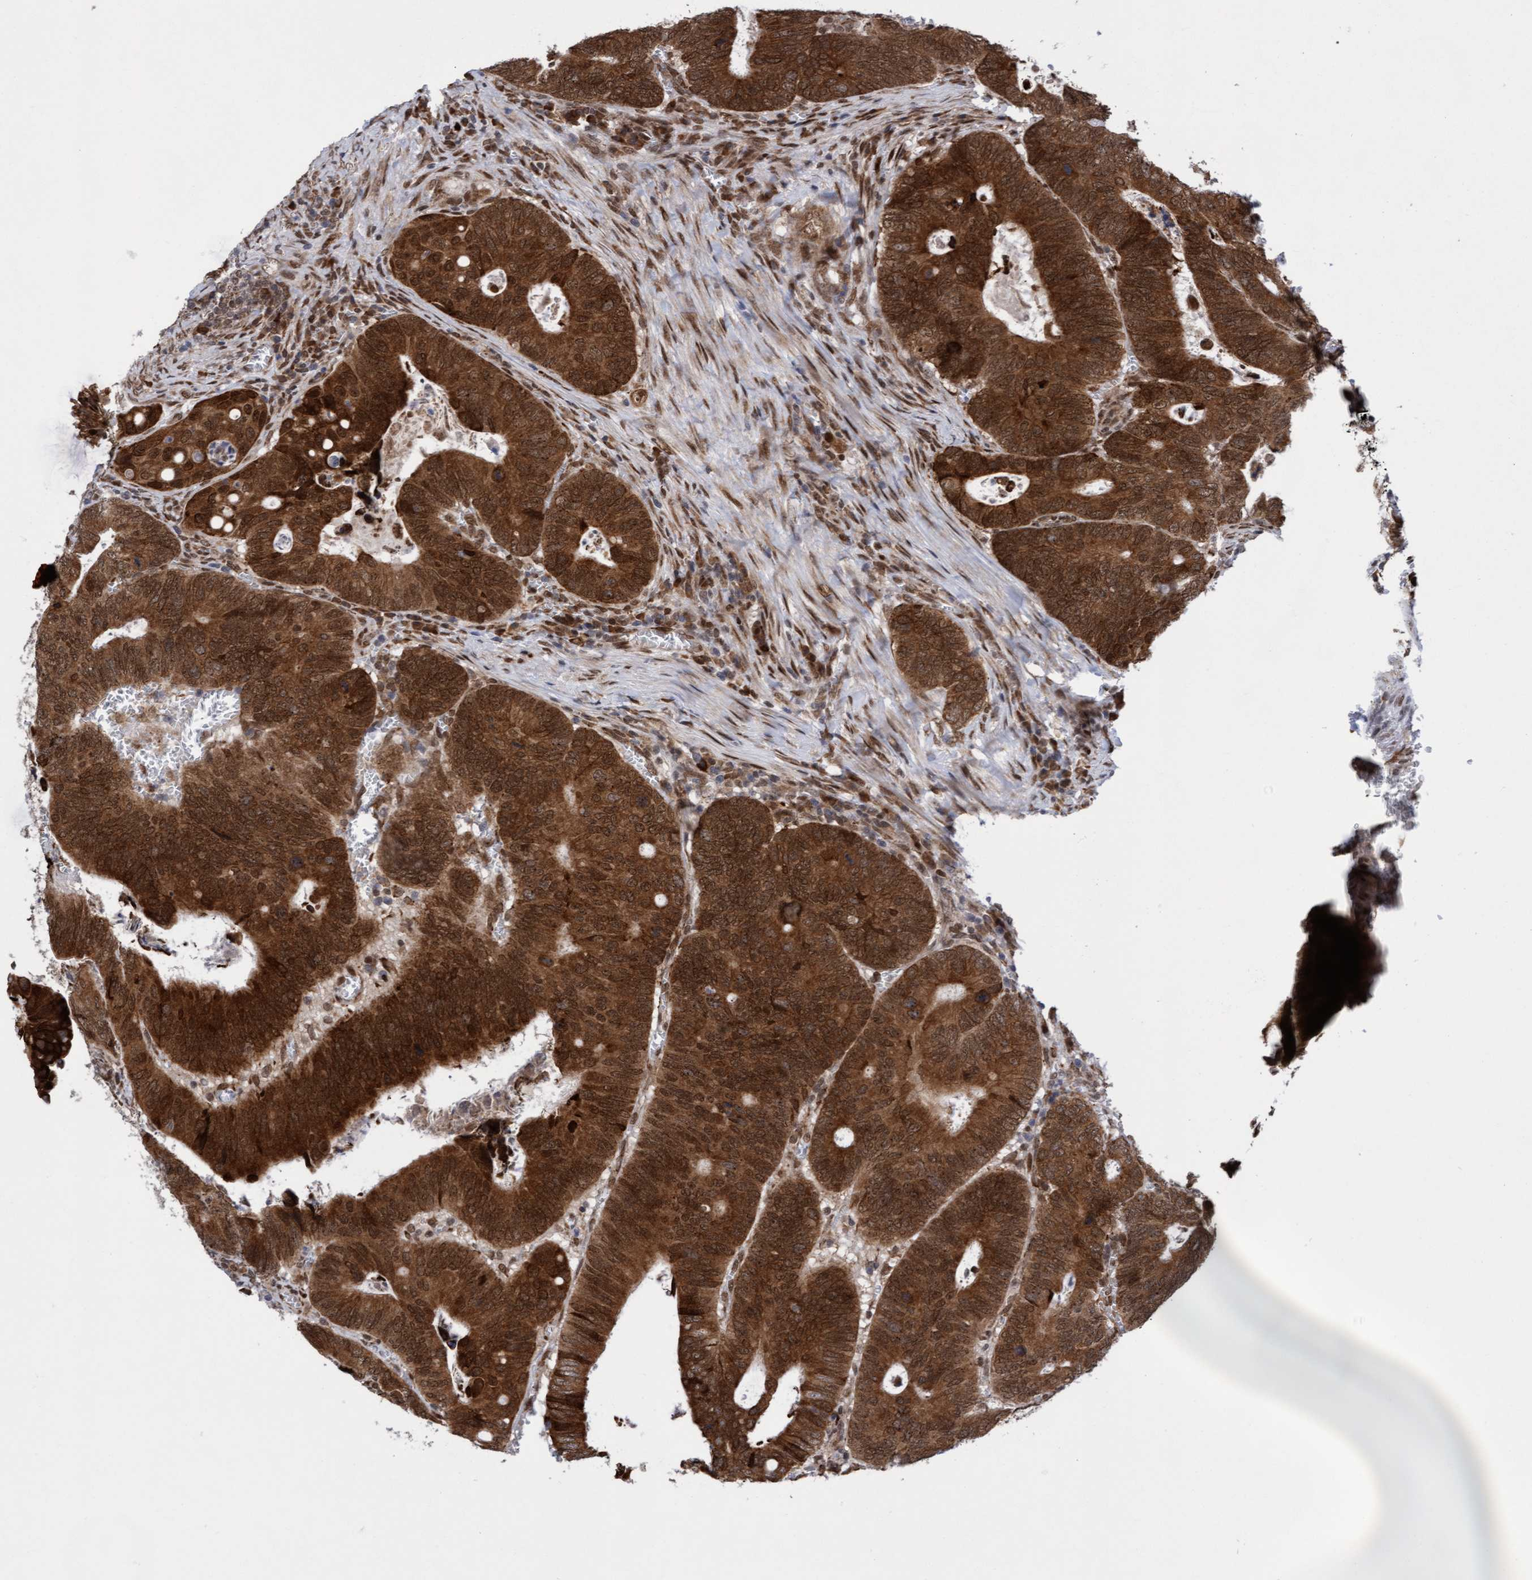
{"staining": {"intensity": "strong", "quantity": ">75%", "location": "cytoplasmic/membranous,nuclear"}, "tissue": "colorectal cancer", "cell_type": "Tumor cells", "image_type": "cancer", "snomed": [{"axis": "morphology", "description": "Inflammation, NOS"}, {"axis": "morphology", "description": "Adenocarcinoma, NOS"}, {"axis": "topography", "description": "Colon"}], "caption": "Colorectal cancer was stained to show a protein in brown. There is high levels of strong cytoplasmic/membranous and nuclear positivity in about >75% of tumor cells.", "gene": "TANC2", "patient": {"sex": "male", "age": 72}}